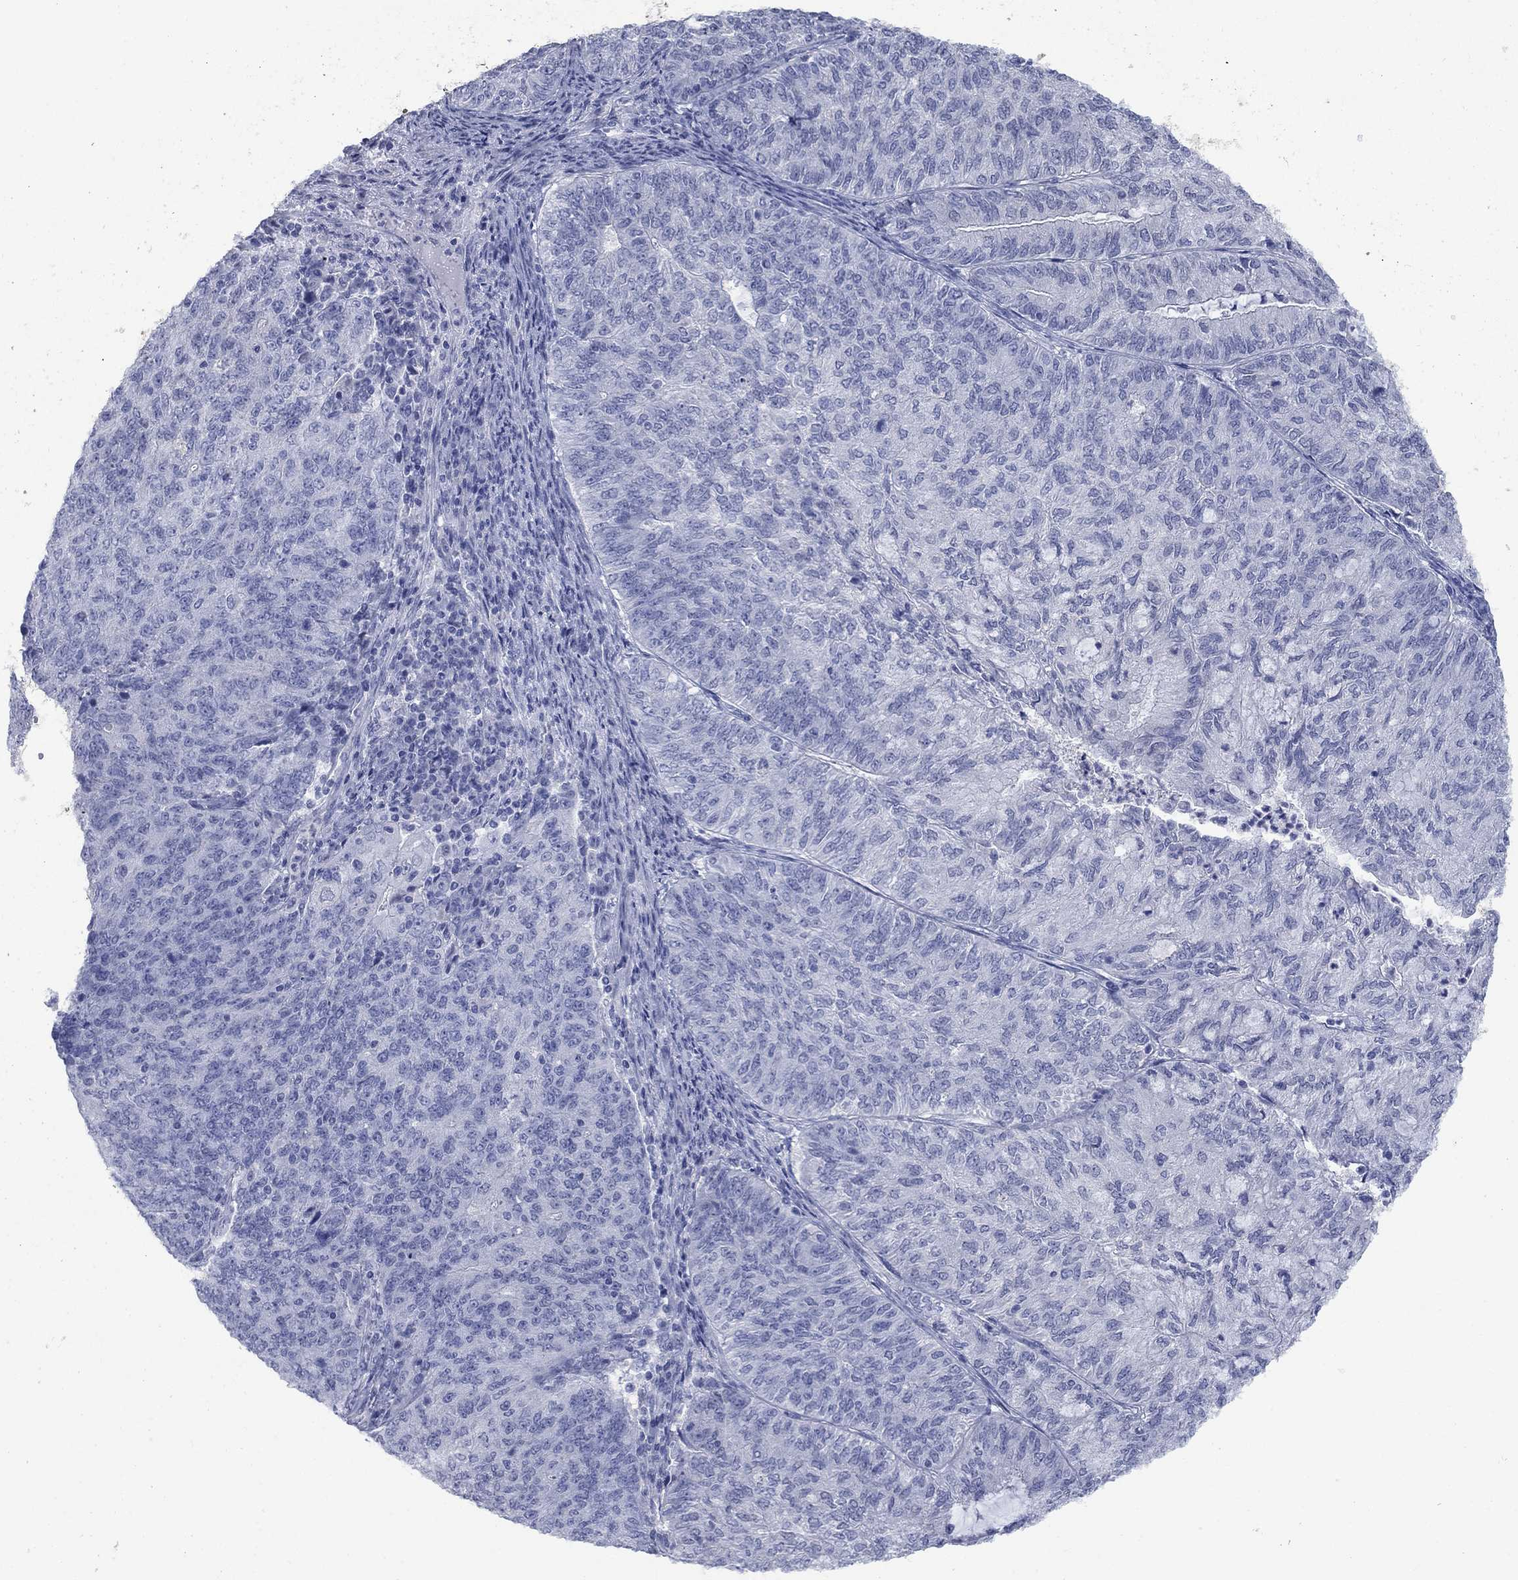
{"staining": {"intensity": "negative", "quantity": "none", "location": "none"}, "tissue": "endometrial cancer", "cell_type": "Tumor cells", "image_type": "cancer", "snomed": [{"axis": "morphology", "description": "Adenocarcinoma, NOS"}, {"axis": "topography", "description": "Endometrium"}], "caption": "A high-resolution photomicrograph shows immunohistochemistry staining of endometrial adenocarcinoma, which reveals no significant expression in tumor cells.", "gene": "ATP6V1G2", "patient": {"sex": "female", "age": 82}}